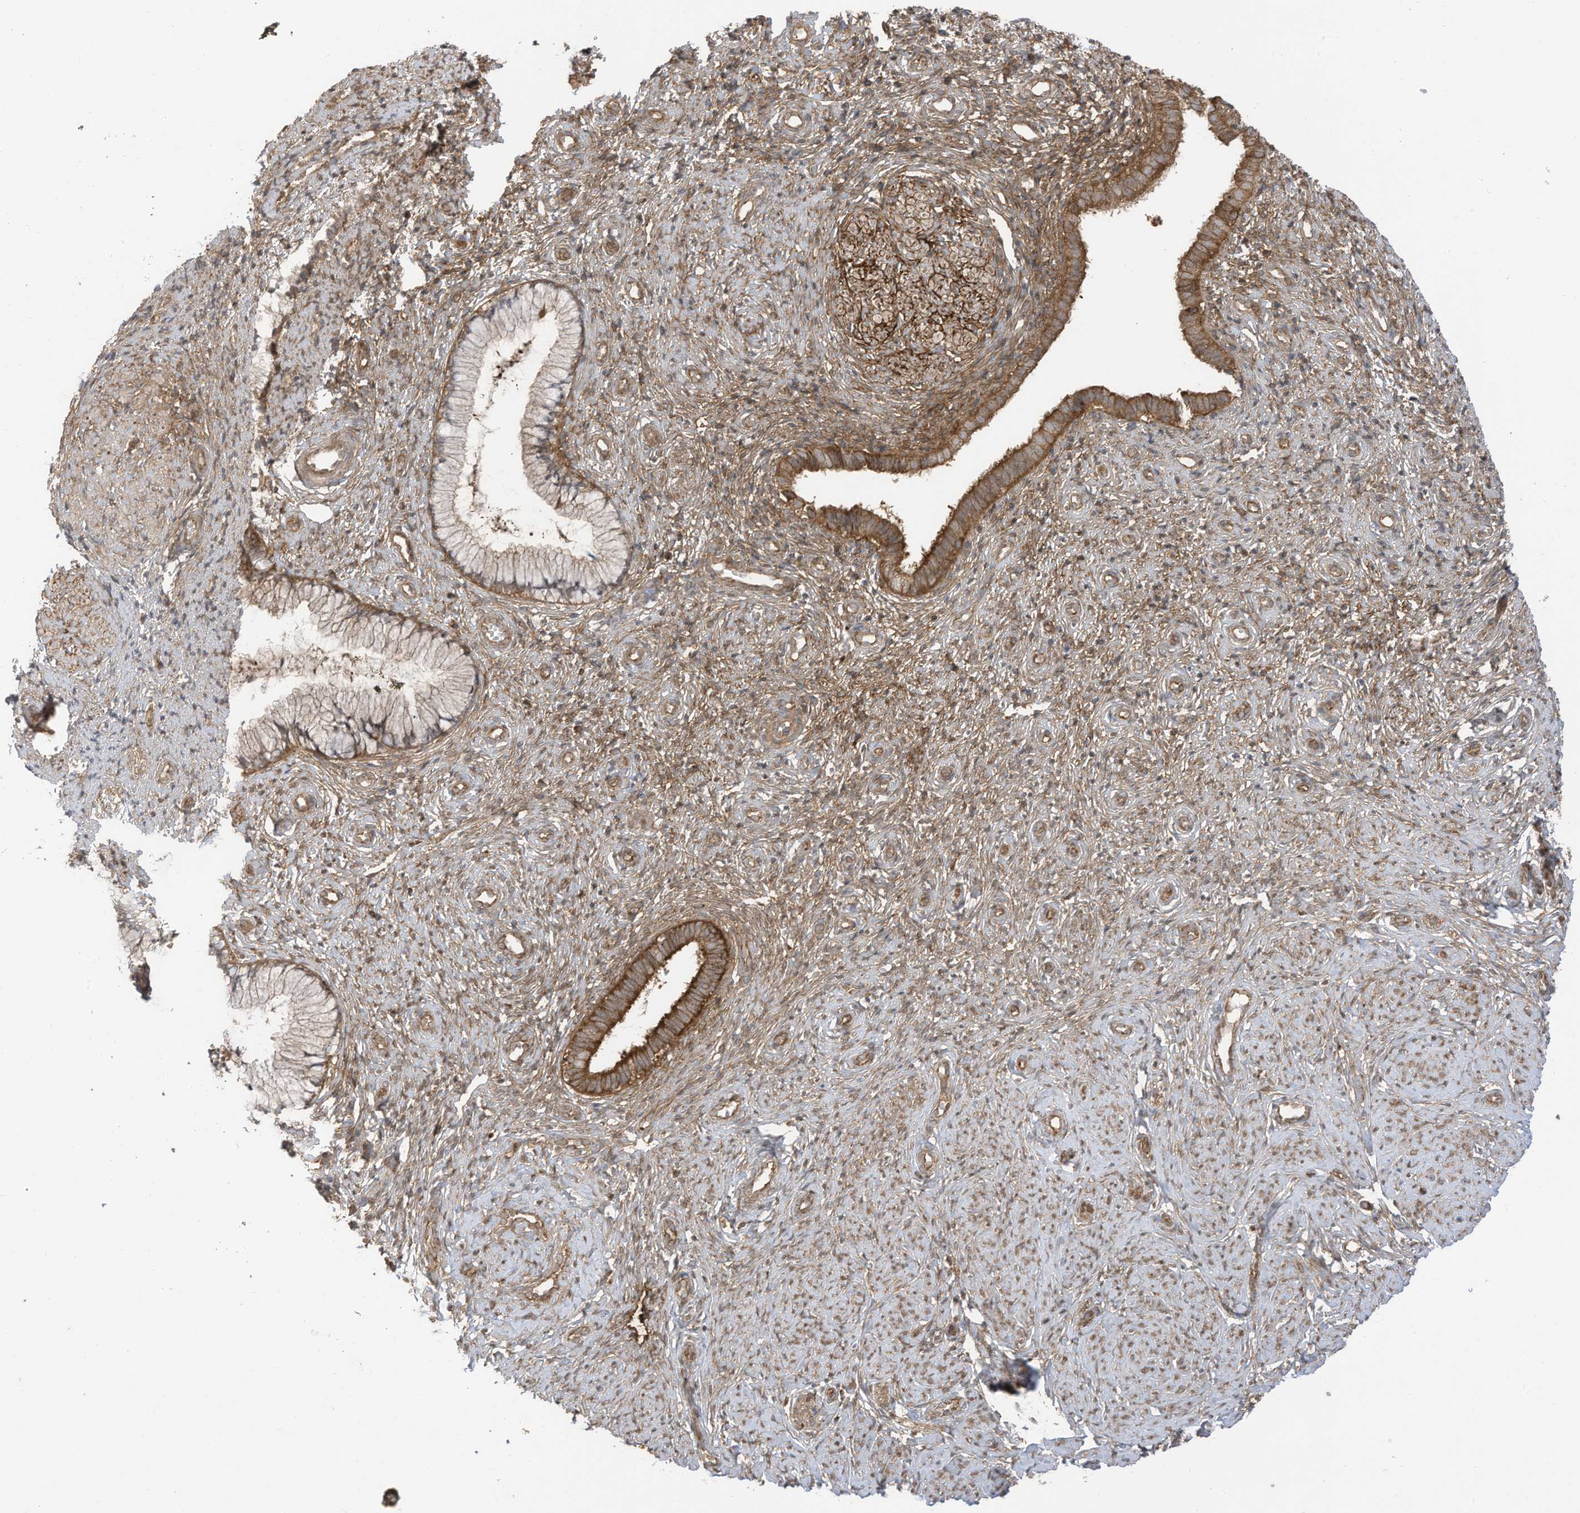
{"staining": {"intensity": "strong", "quantity": ">75%", "location": "cytoplasmic/membranous"}, "tissue": "cervix", "cell_type": "Glandular cells", "image_type": "normal", "snomed": [{"axis": "morphology", "description": "Normal tissue, NOS"}, {"axis": "topography", "description": "Cervix"}], "caption": "Protein analysis of benign cervix displays strong cytoplasmic/membranous positivity in approximately >75% of glandular cells. (DAB = brown stain, brightfield microscopy at high magnification).", "gene": "REPS1", "patient": {"sex": "female", "age": 27}}